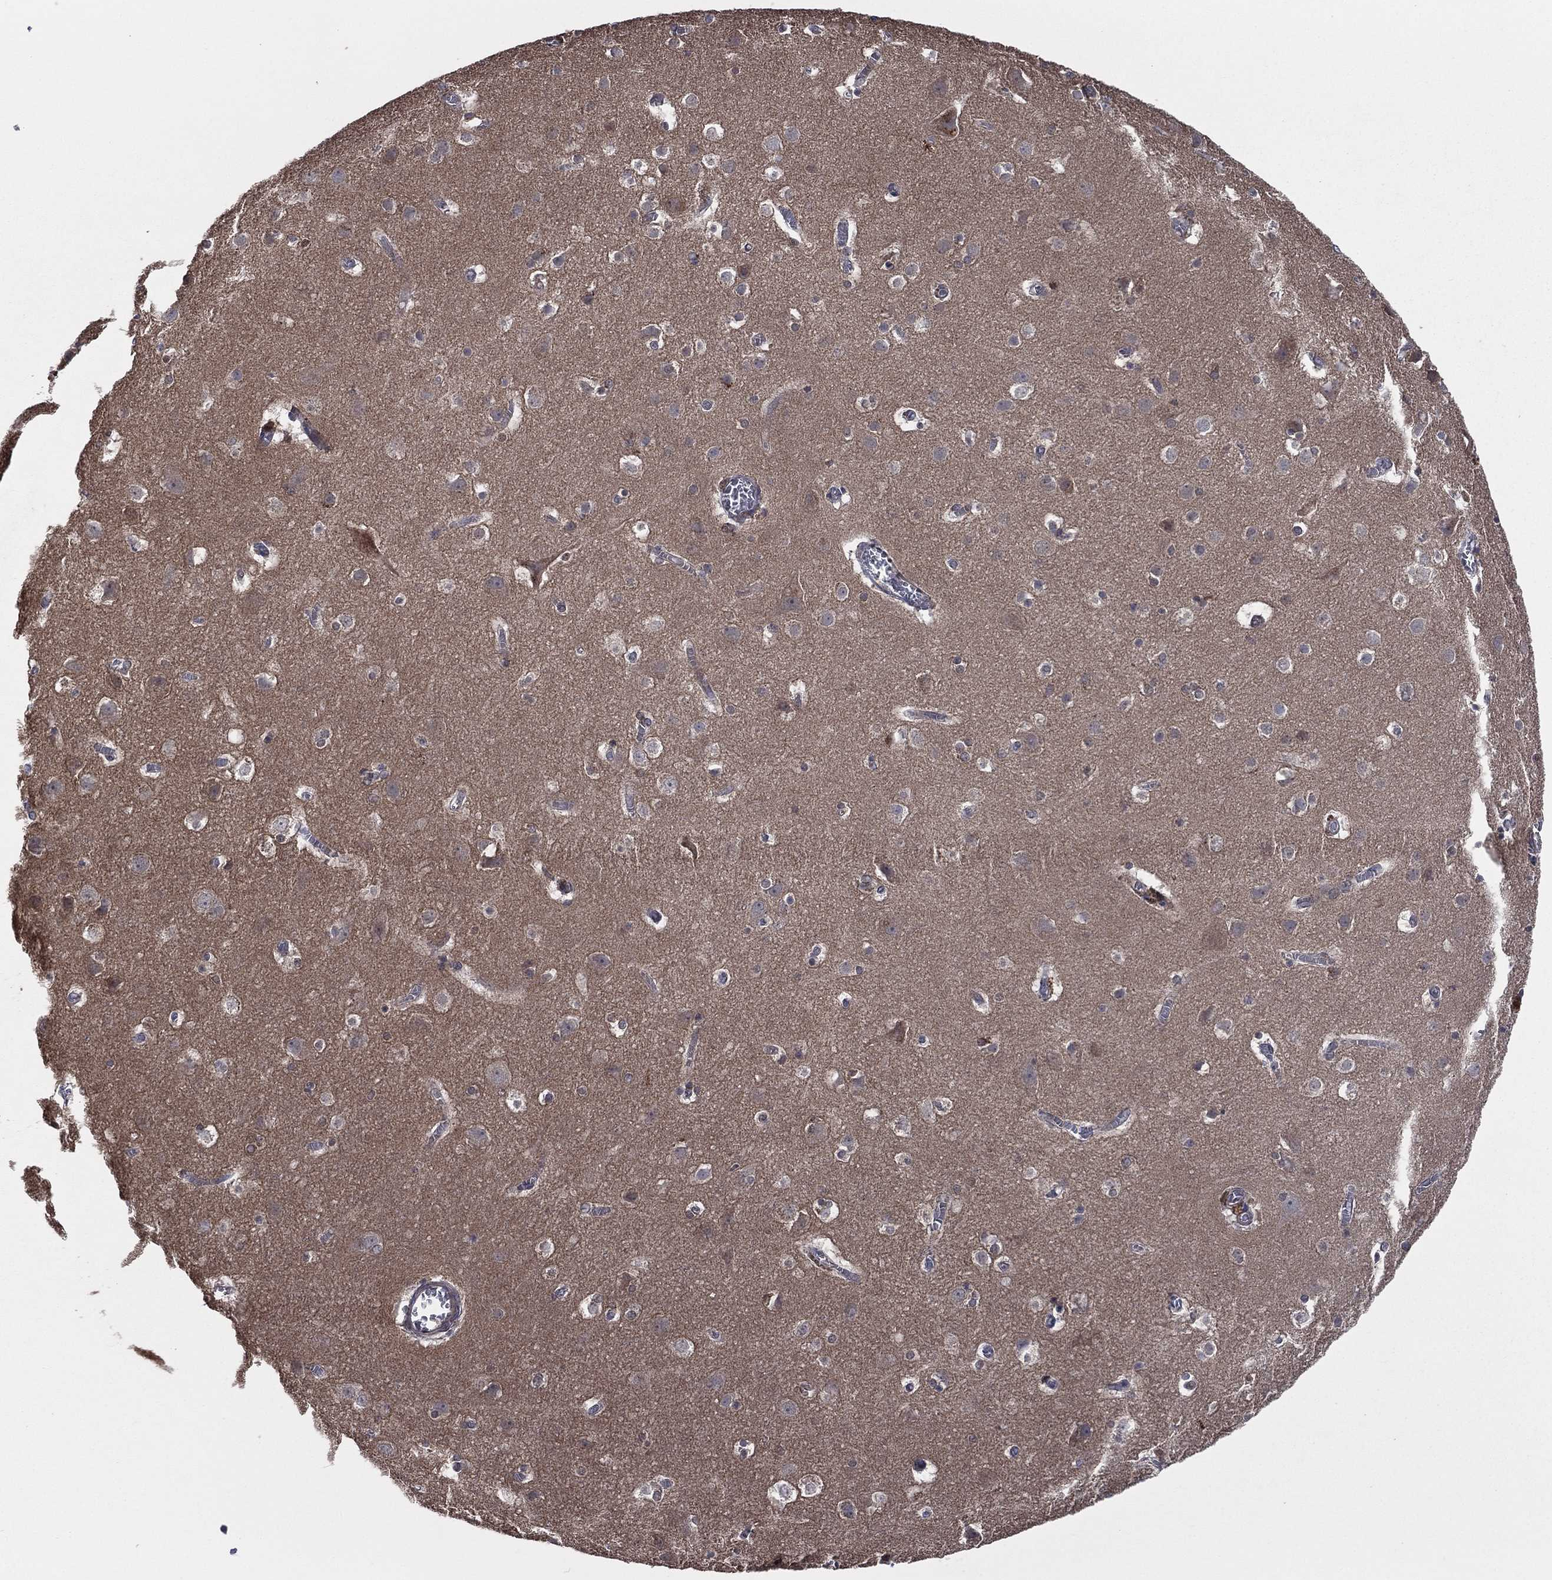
{"staining": {"intensity": "negative", "quantity": "none", "location": "none"}, "tissue": "cerebral cortex", "cell_type": "Endothelial cells", "image_type": "normal", "snomed": [{"axis": "morphology", "description": "Normal tissue, NOS"}, {"axis": "topography", "description": "Cerebral cortex"}], "caption": "Photomicrograph shows no protein expression in endothelial cells of benign cerebral cortex. (DAB (3,3'-diaminobenzidine) immunohistochemistry (IHC), high magnification).", "gene": "C2orf76", "patient": {"sex": "male", "age": 59}}